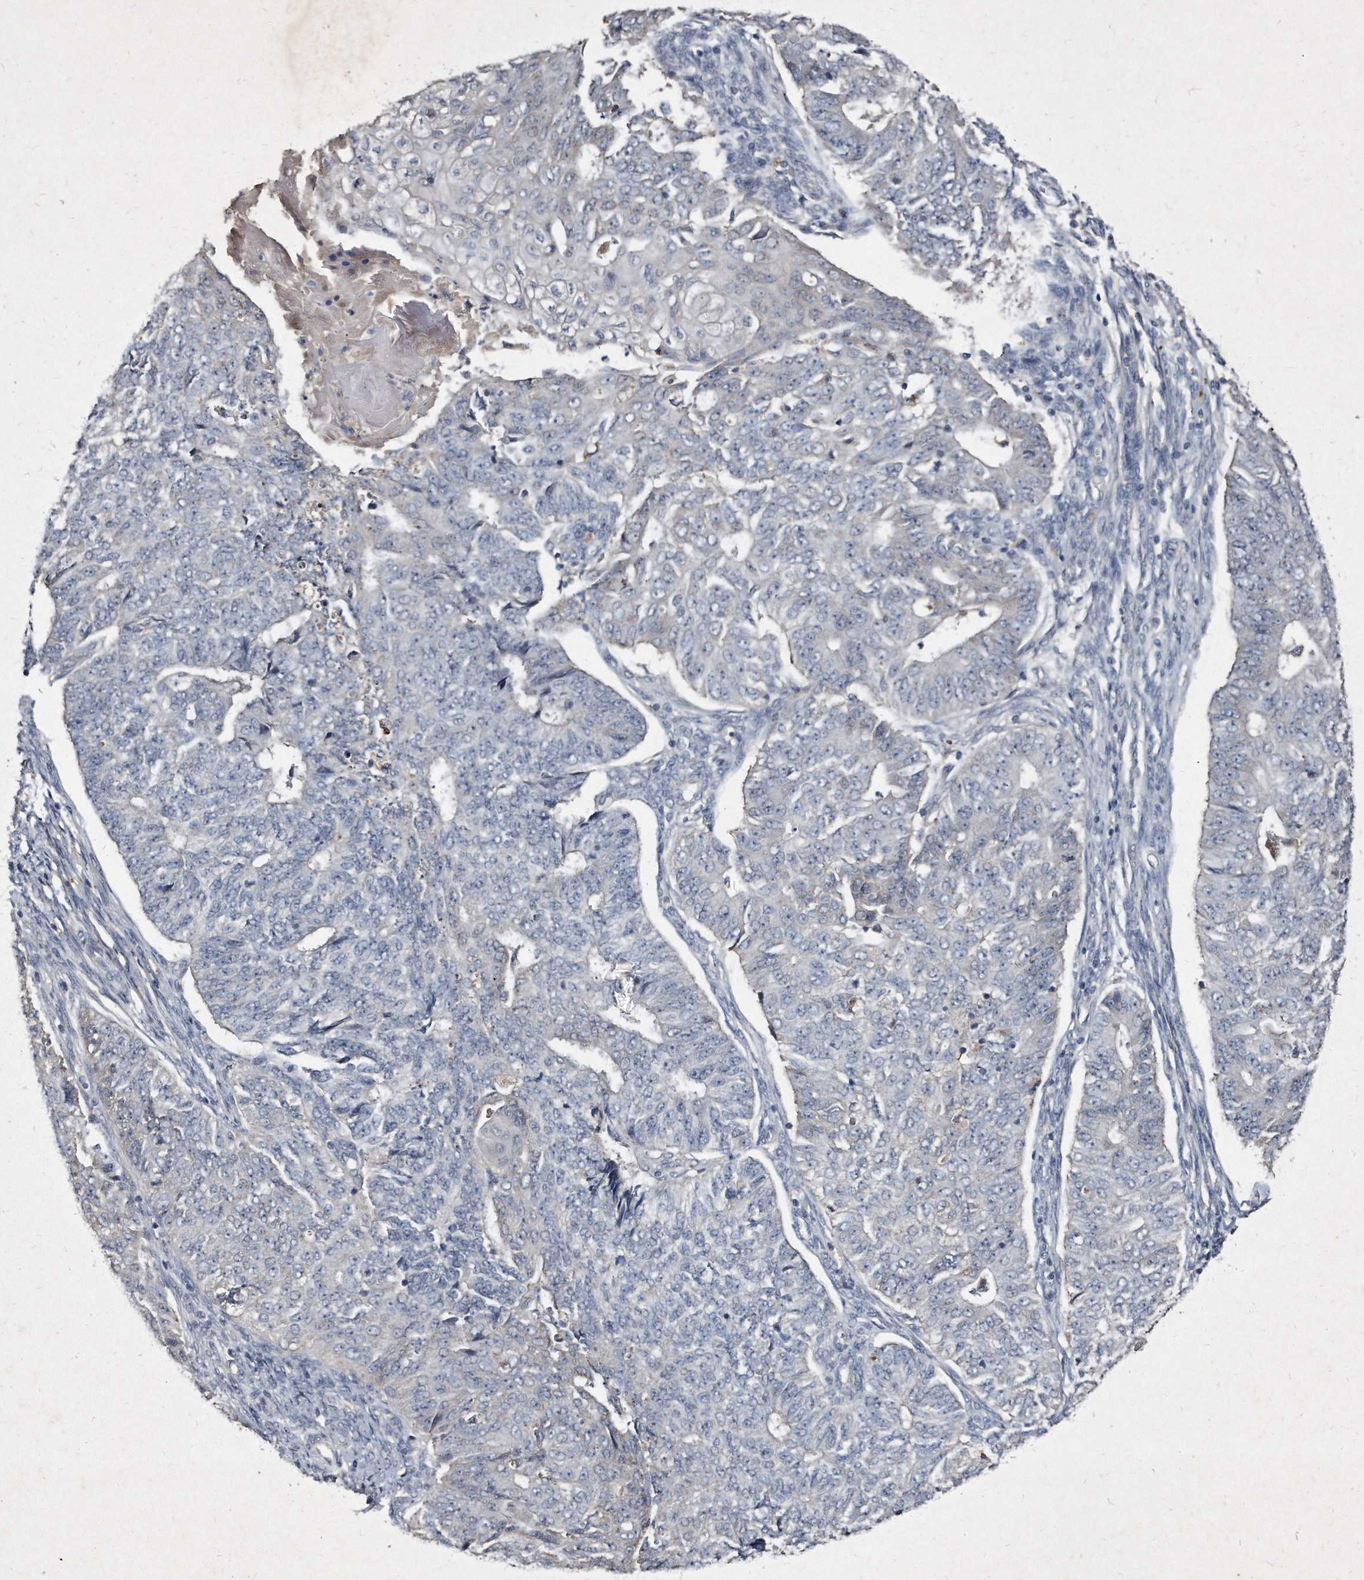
{"staining": {"intensity": "negative", "quantity": "none", "location": "none"}, "tissue": "endometrial cancer", "cell_type": "Tumor cells", "image_type": "cancer", "snomed": [{"axis": "morphology", "description": "Adenocarcinoma, NOS"}, {"axis": "topography", "description": "Endometrium"}], "caption": "Adenocarcinoma (endometrial) was stained to show a protein in brown. There is no significant positivity in tumor cells.", "gene": "KLHDC3", "patient": {"sex": "female", "age": 32}}